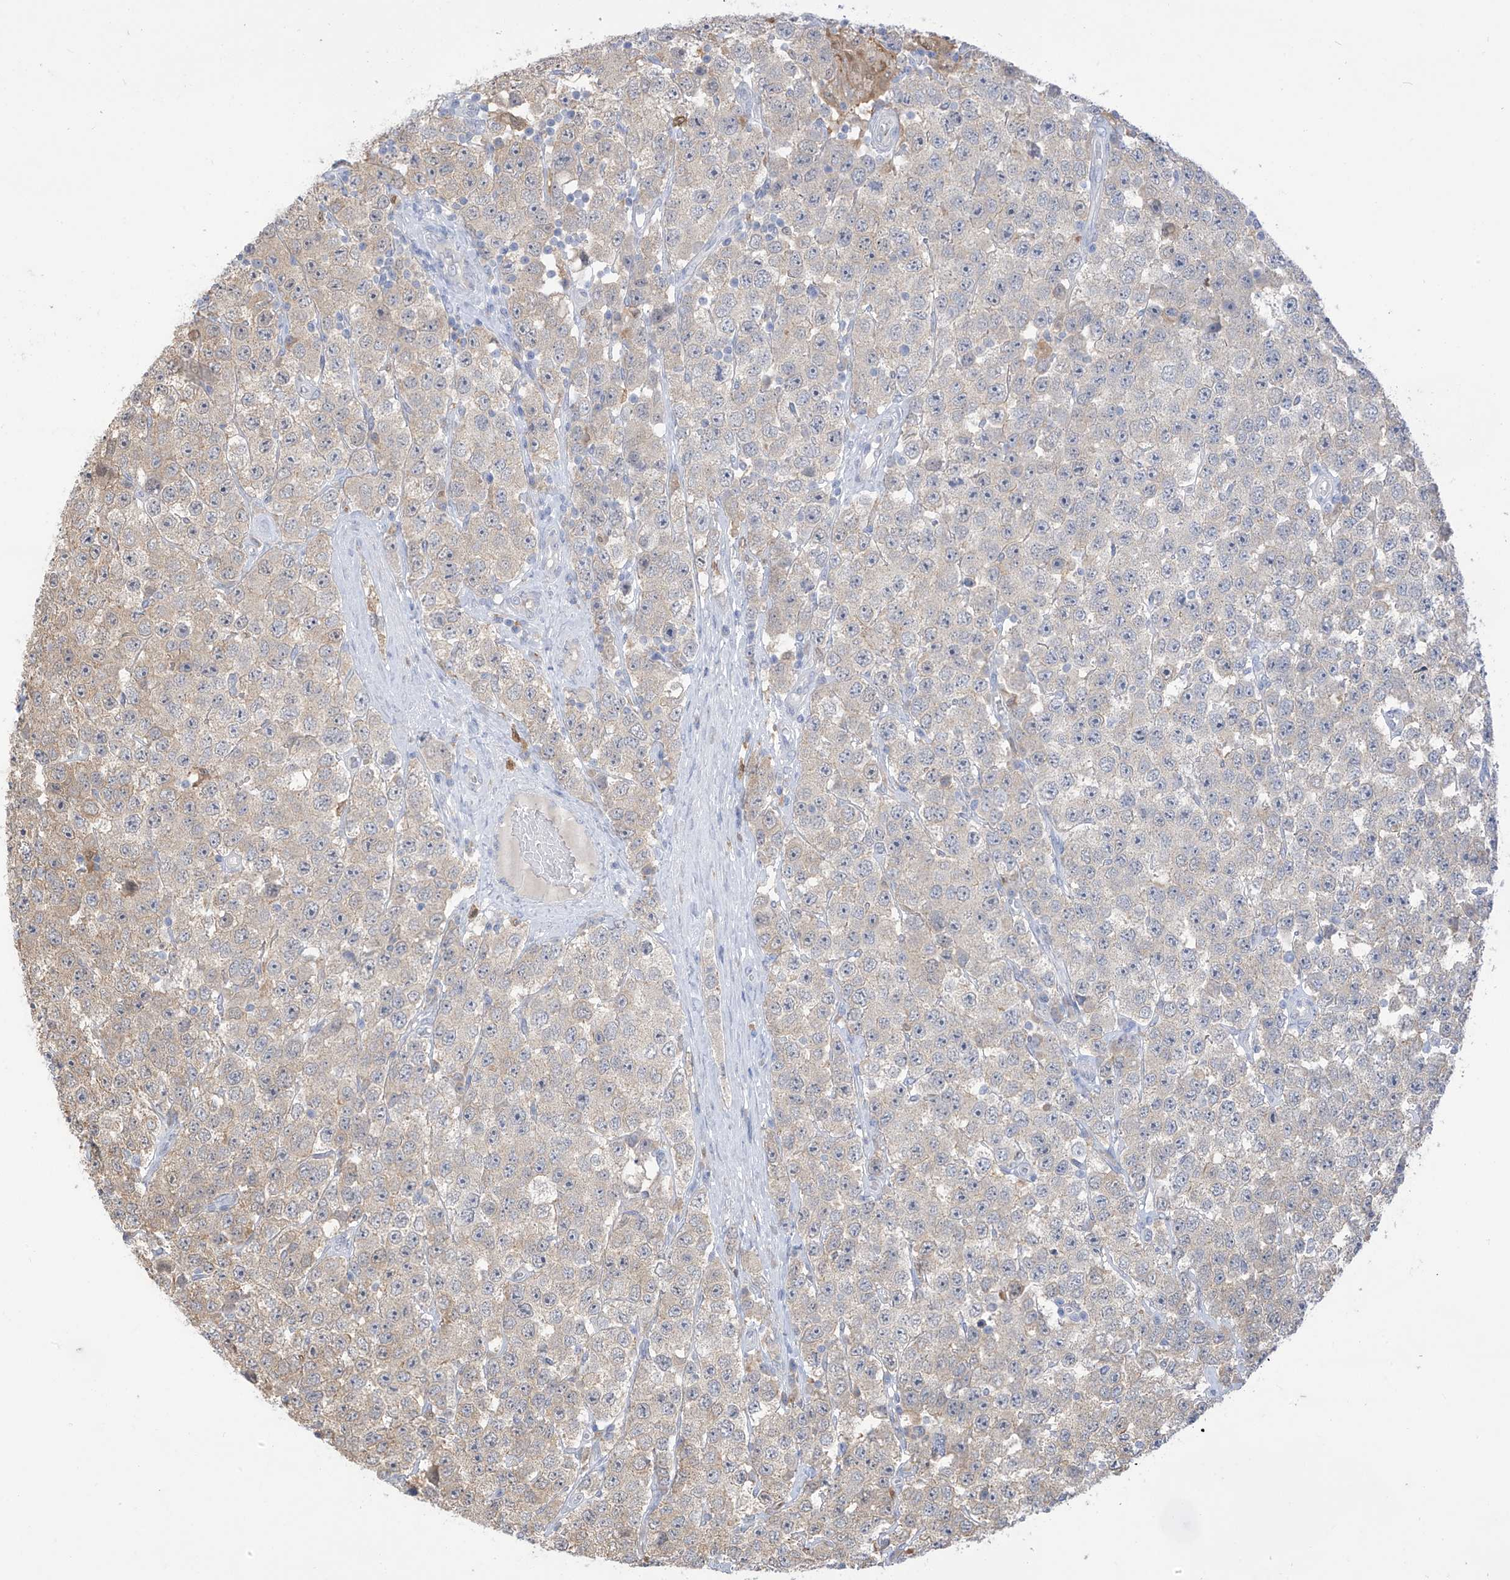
{"staining": {"intensity": "weak", "quantity": "25%-75%", "location": "cytoplasmic/membranous"}, "tissue": "testis cancer", "cell_type": "Tumor cells", "image_type": "cancer", "snomed": [{"axis": "morphology", "description": "Seminoma, NOS"}, {"axis": "topography", "description": "Testis"}], "caption": "Weak cytoplasmic/membranous staining is seen in about 25%-75% of tumor cells in testis seminoma. The protein of interest is stained brown, and the nuclei are stained in blue (DAB IHC with brightfield microscopy, high magnification).", "gene": "IDH1", "patient": {"sex": "male", "age": 28}}